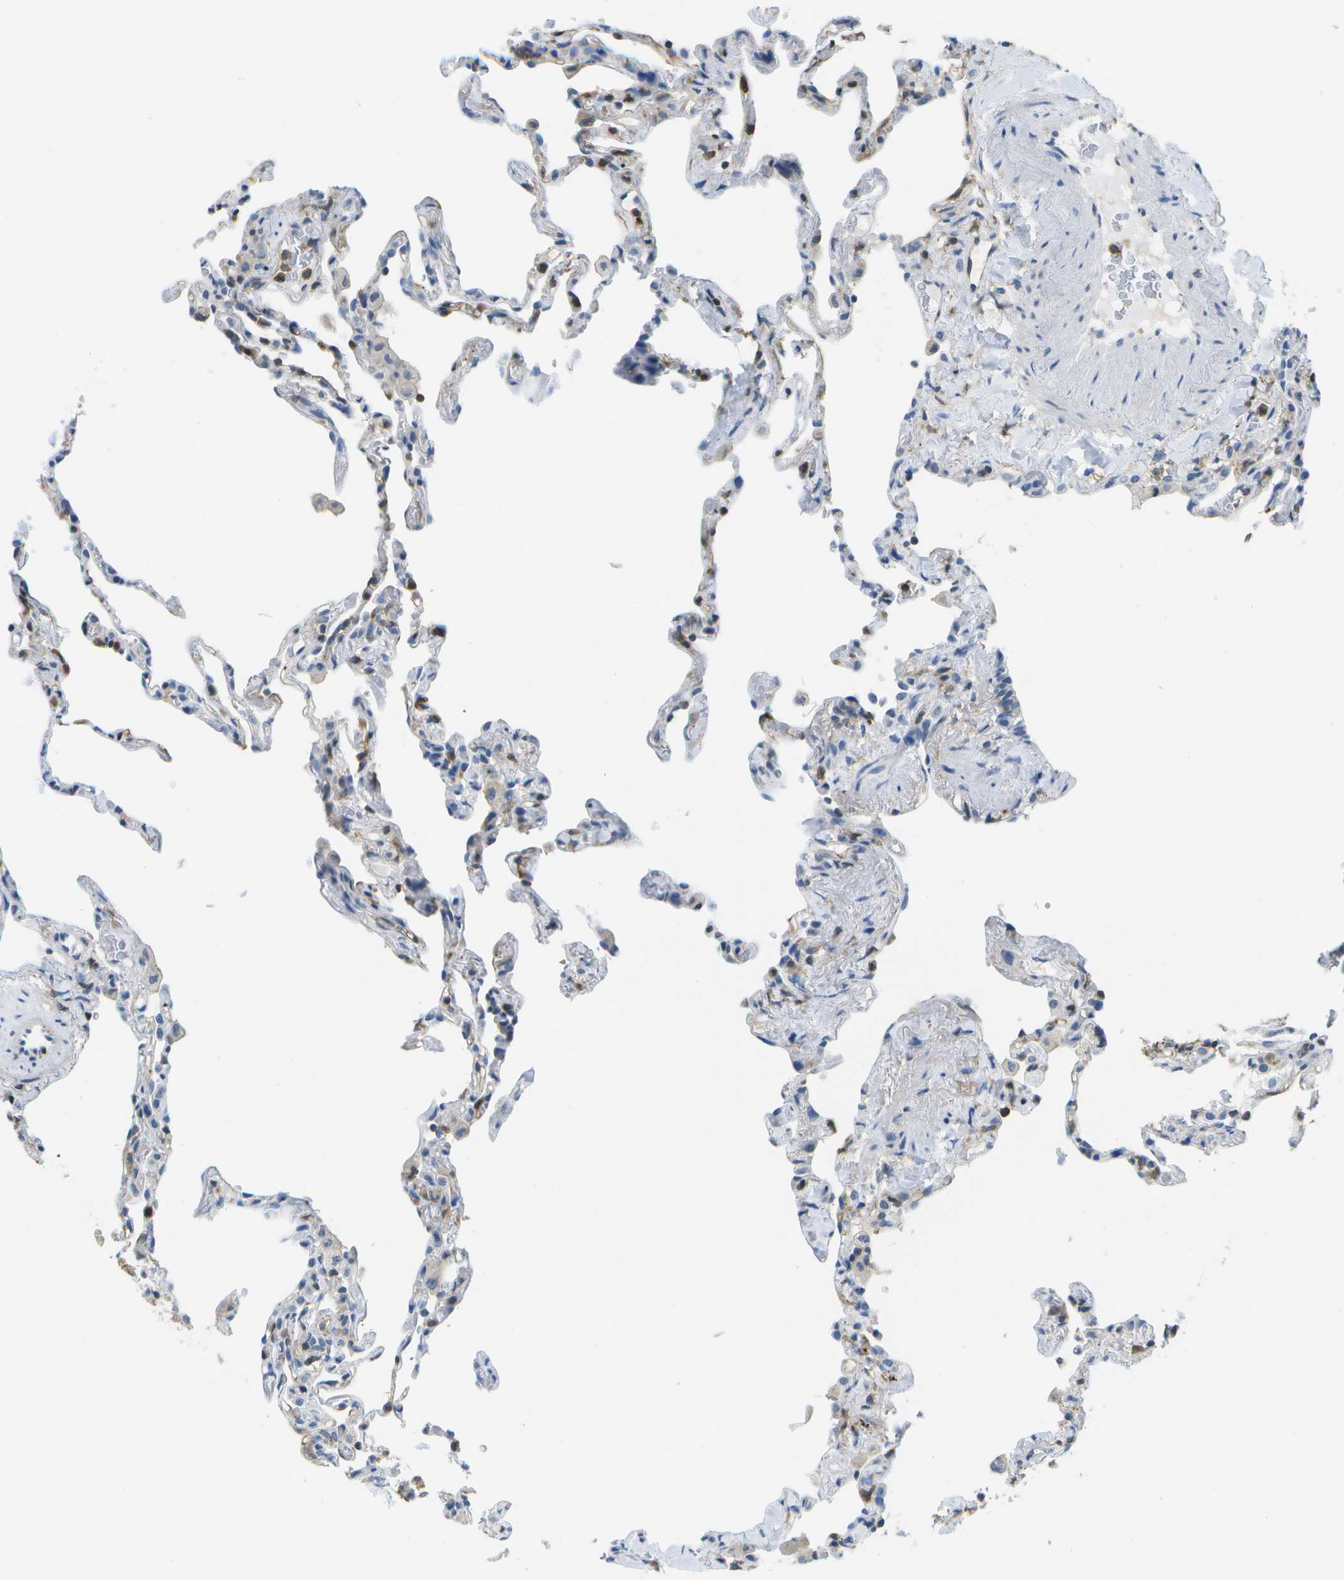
{"staining": {"intensity": "negative", "quantity": "none", "location": "none"}, "tissue": "lung", "cell_type": "Alveolar cells", "image_type": "normal", "snomed": [{"axis": "morphology", "description": "Normal tissue, NOS"}, {"axis": "topography", "description": "Lung"}], "caption": "This is a photomicrograph of immunohistochemistry (IHC) staining of normal lung, which shows no expression in alveolar cells. The staining is performed using DAB (3,3'-diaminobenzidine) brown chromogen with nuclei counter-stained in using hematoxylin.", "gene": "RCSD1", "patient": {"sex": "male", "age": 59}}